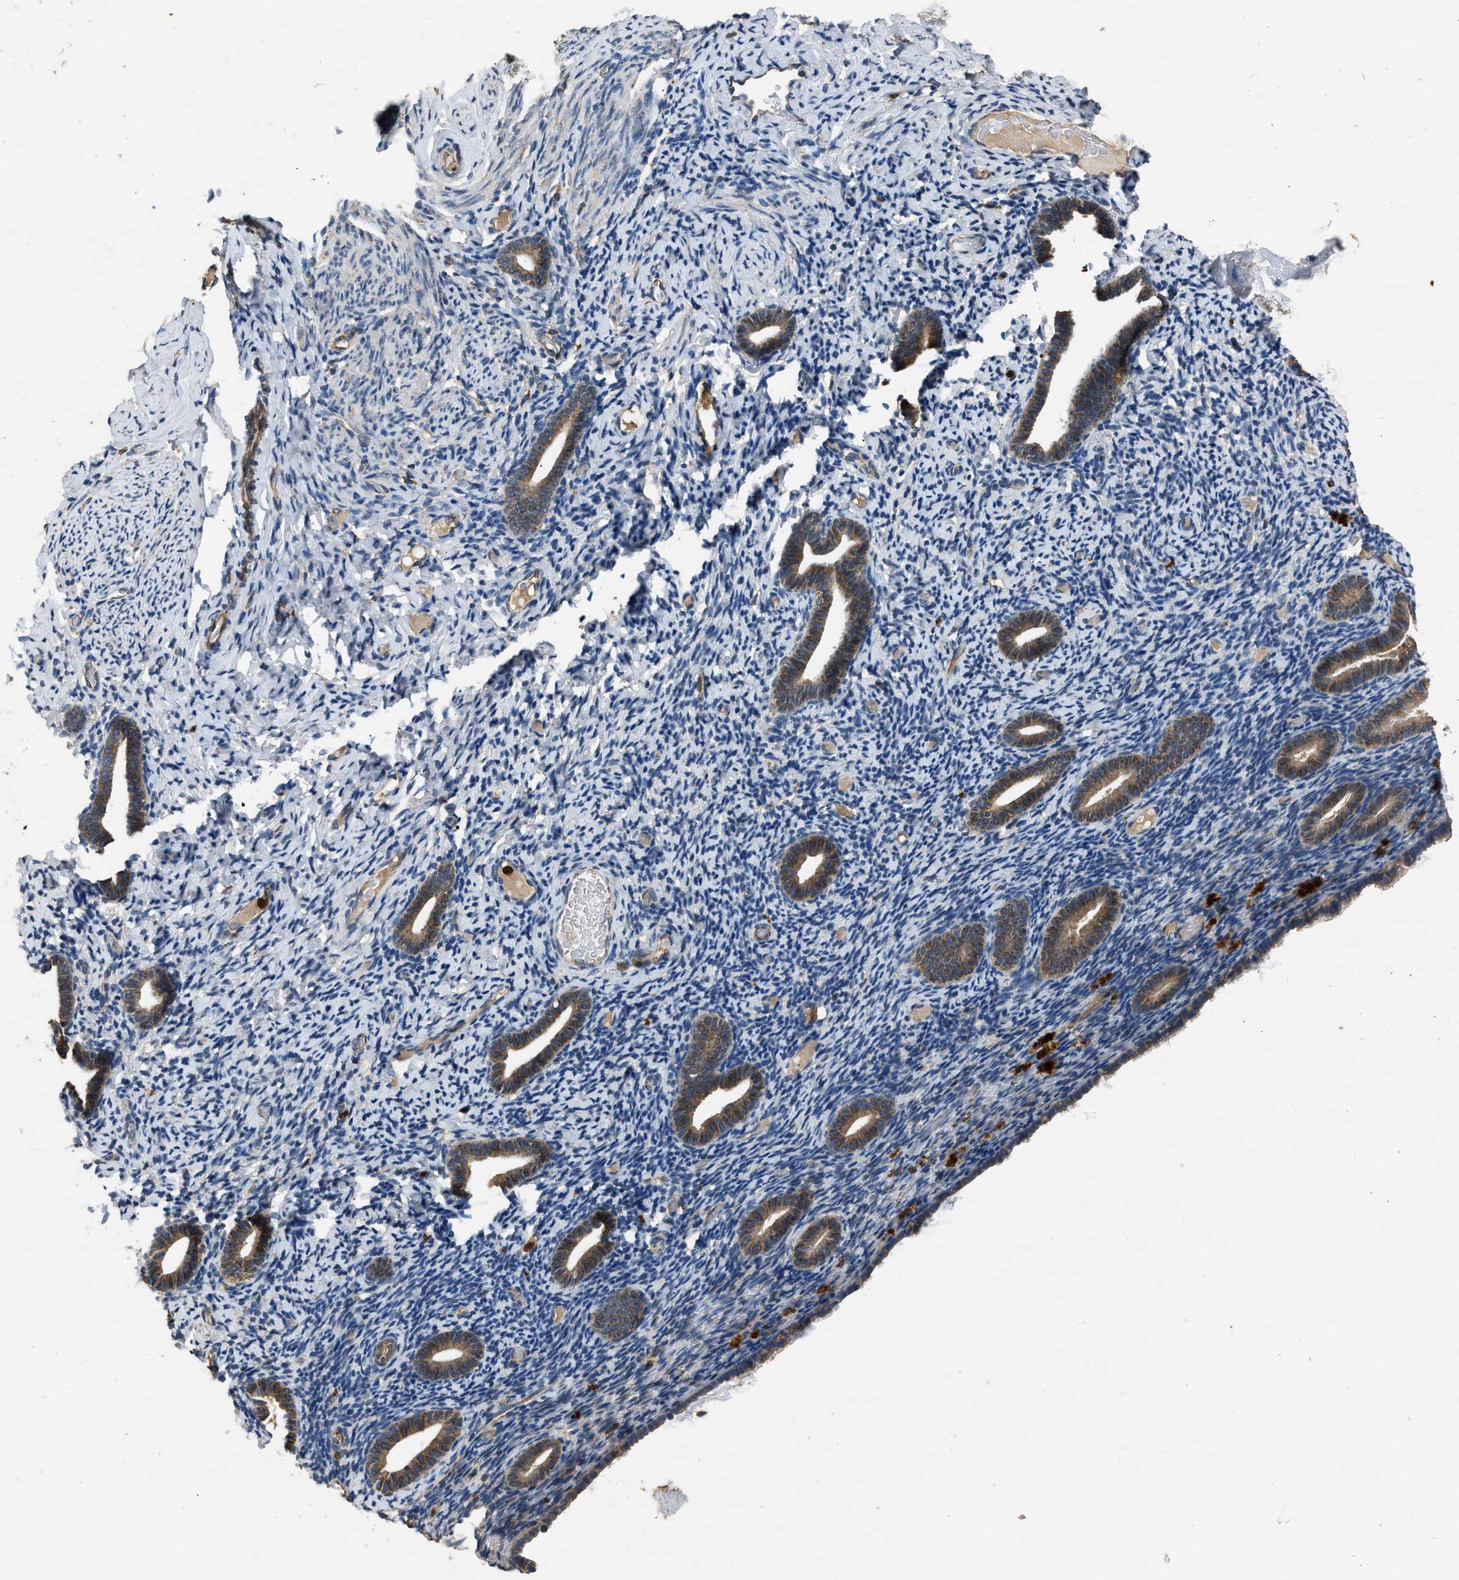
{"staining": {"intensity": "negative", "quantity": "none", "location": "none"}, "tissue": "endometrium", "cell_type": "Cells in endometrial stroma", "image_type": "normal", "snomed": [{"axis": "morphology", "description": "Normal tissue, NOS"}, {"axis": "topography", "description": "Endometrium"}], "caption": "DAB (3,3'-diaminobenzidine) immunohistochemical staining of benign human endometrium shows no significant expression in cells in endometrial stroma. Nuclei are stained in blue.", "gene": "PPID", "patient": {"sex": "female", "age": 51}}